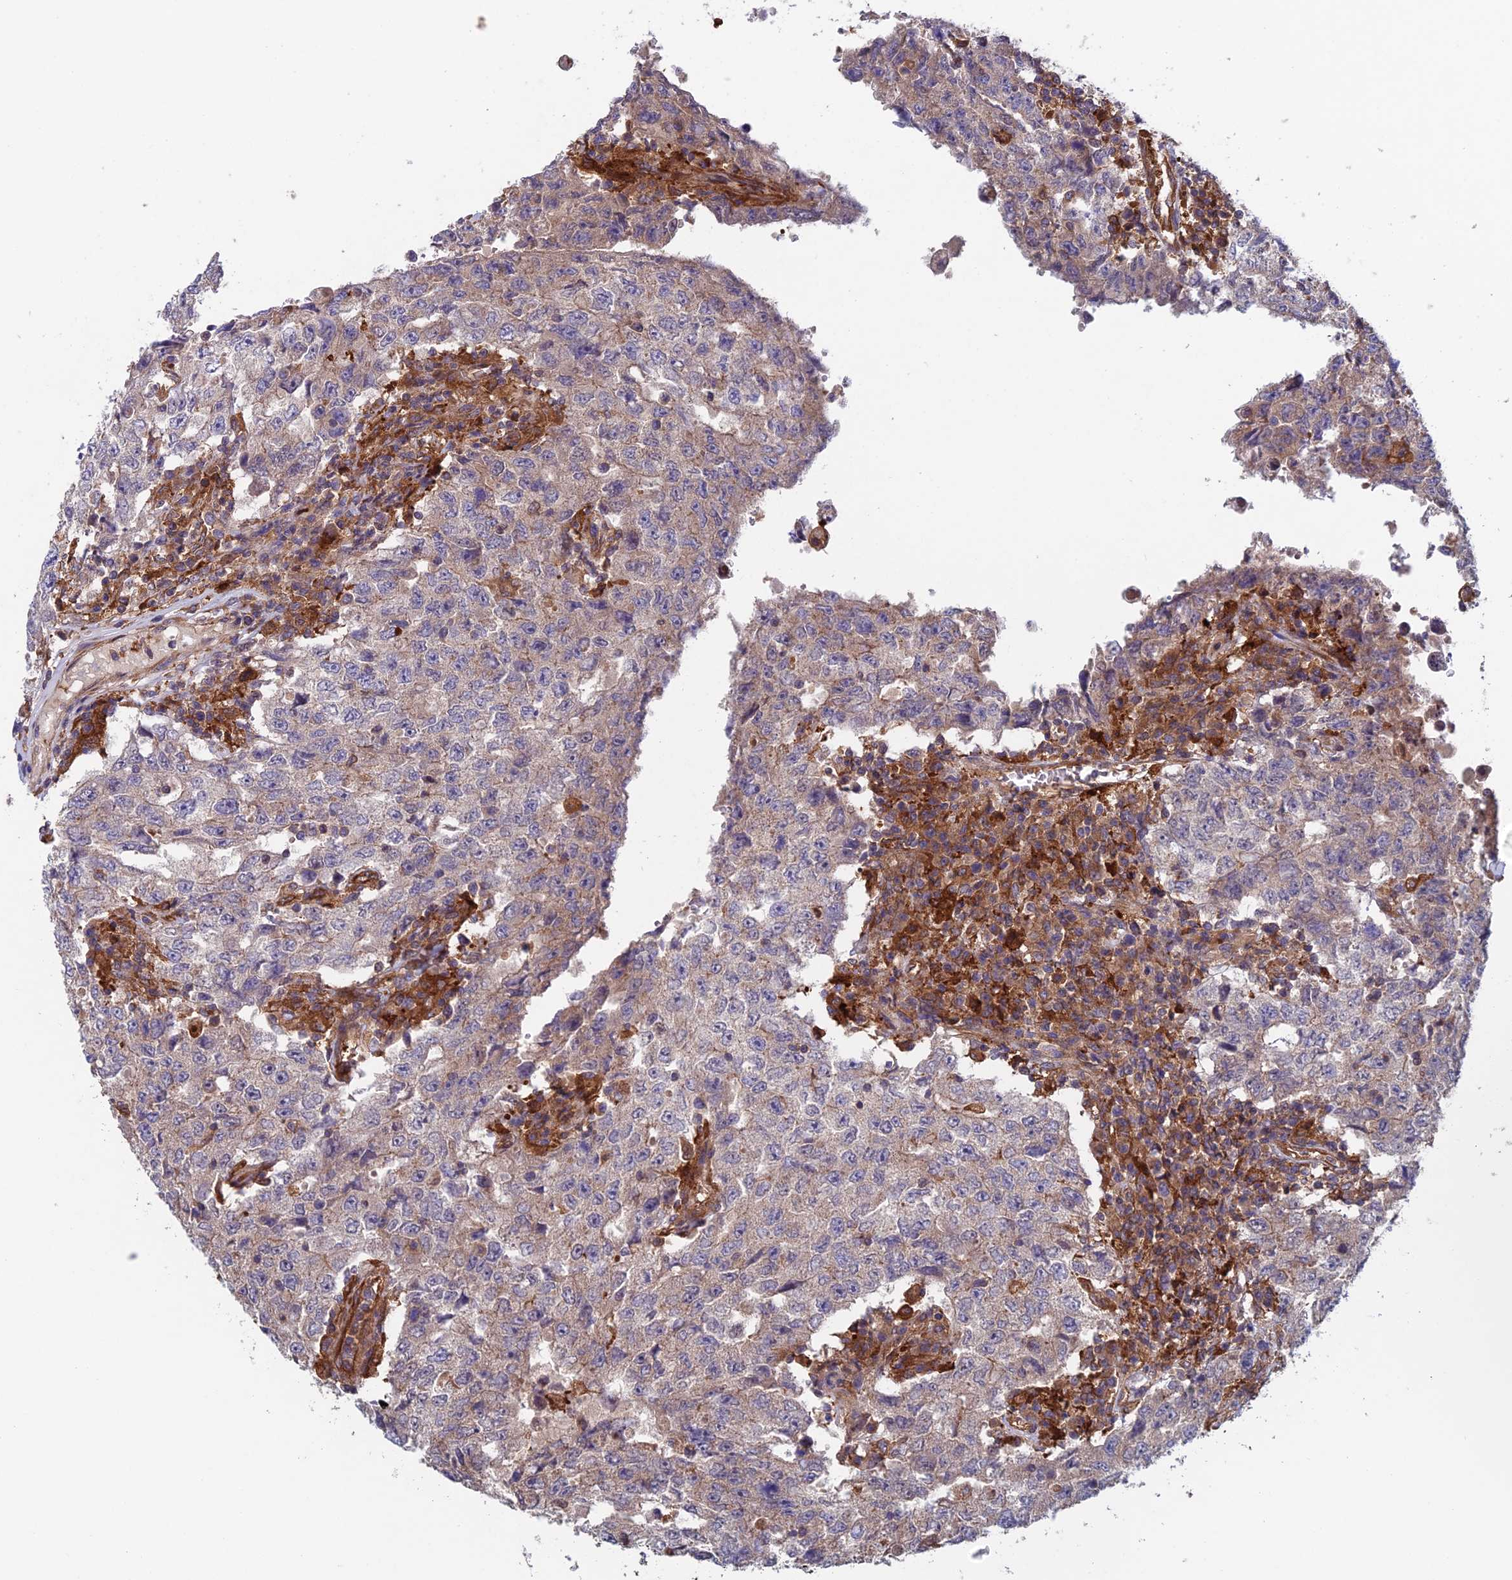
{"staining": {"intensity": "weak", "quantity": "<25%", "location": "cytoplasmic/membranous"}, "tissue": "testis cancer", "cell_type": "Tumor cells", "image_type": "cancer", "snomed": [{"axis": "morphology", "description": "Carcinoma, Embryonal, NOS"}, {"axis": "topography", "description": "Testis"}], "caption": "A histopathology image of human testis cancer is negative for staining in tumor cells.", "gene": "NUDT16L1", "patient": {"sex": "male", "age": 26}}